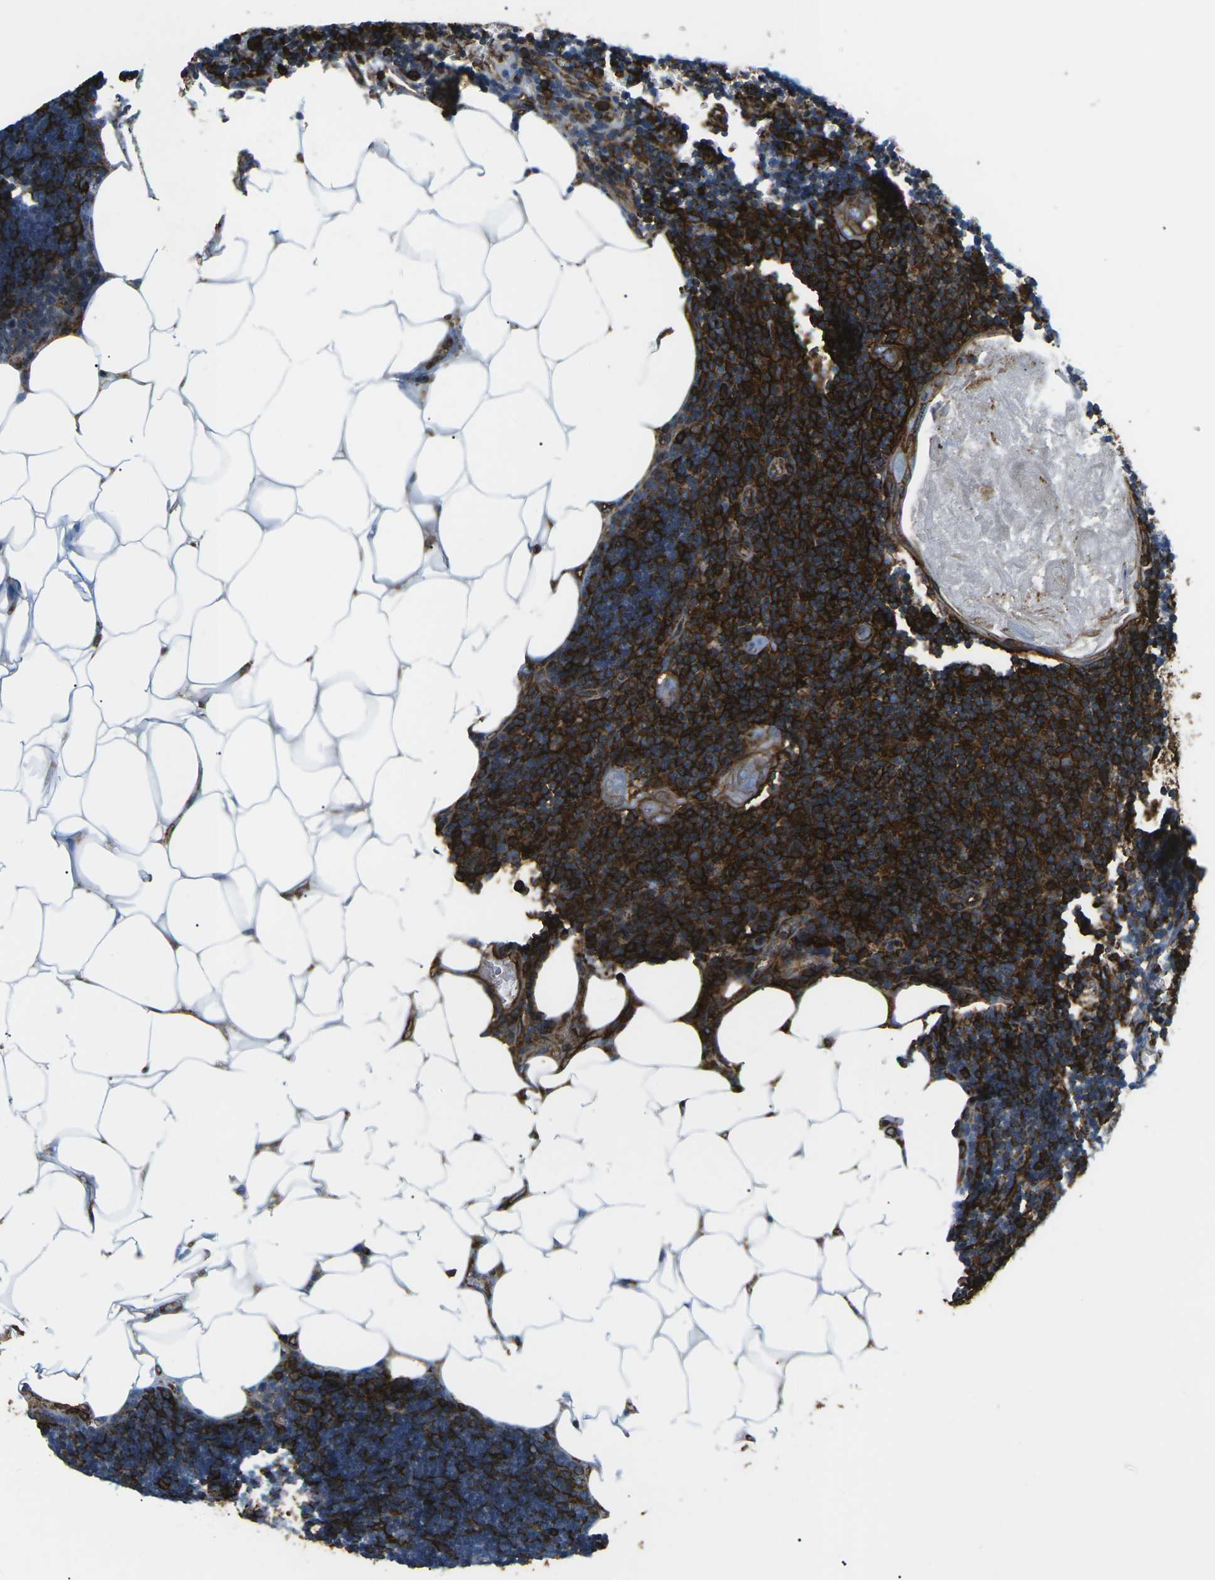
{"staining": {"intensity": "strong", "quantity": ">75%", "location": "cytoplasmic/membranous"}, "tissue": "lymph node", "cell_type": "Germinal center cells", "image_type": "normal", "snomed": [{"axis": "morphology", "description": "Normal tissue, NOS"}, {"axis": "topography", "description": "Lymph node"}], "caption": "Protein analysis of normal lymph node shows strong cytoplasmic/membranous expression in approximately >75% of germinal center cells.", "gene": "HLA", "patient": {"sex": "male", "age": 33}}